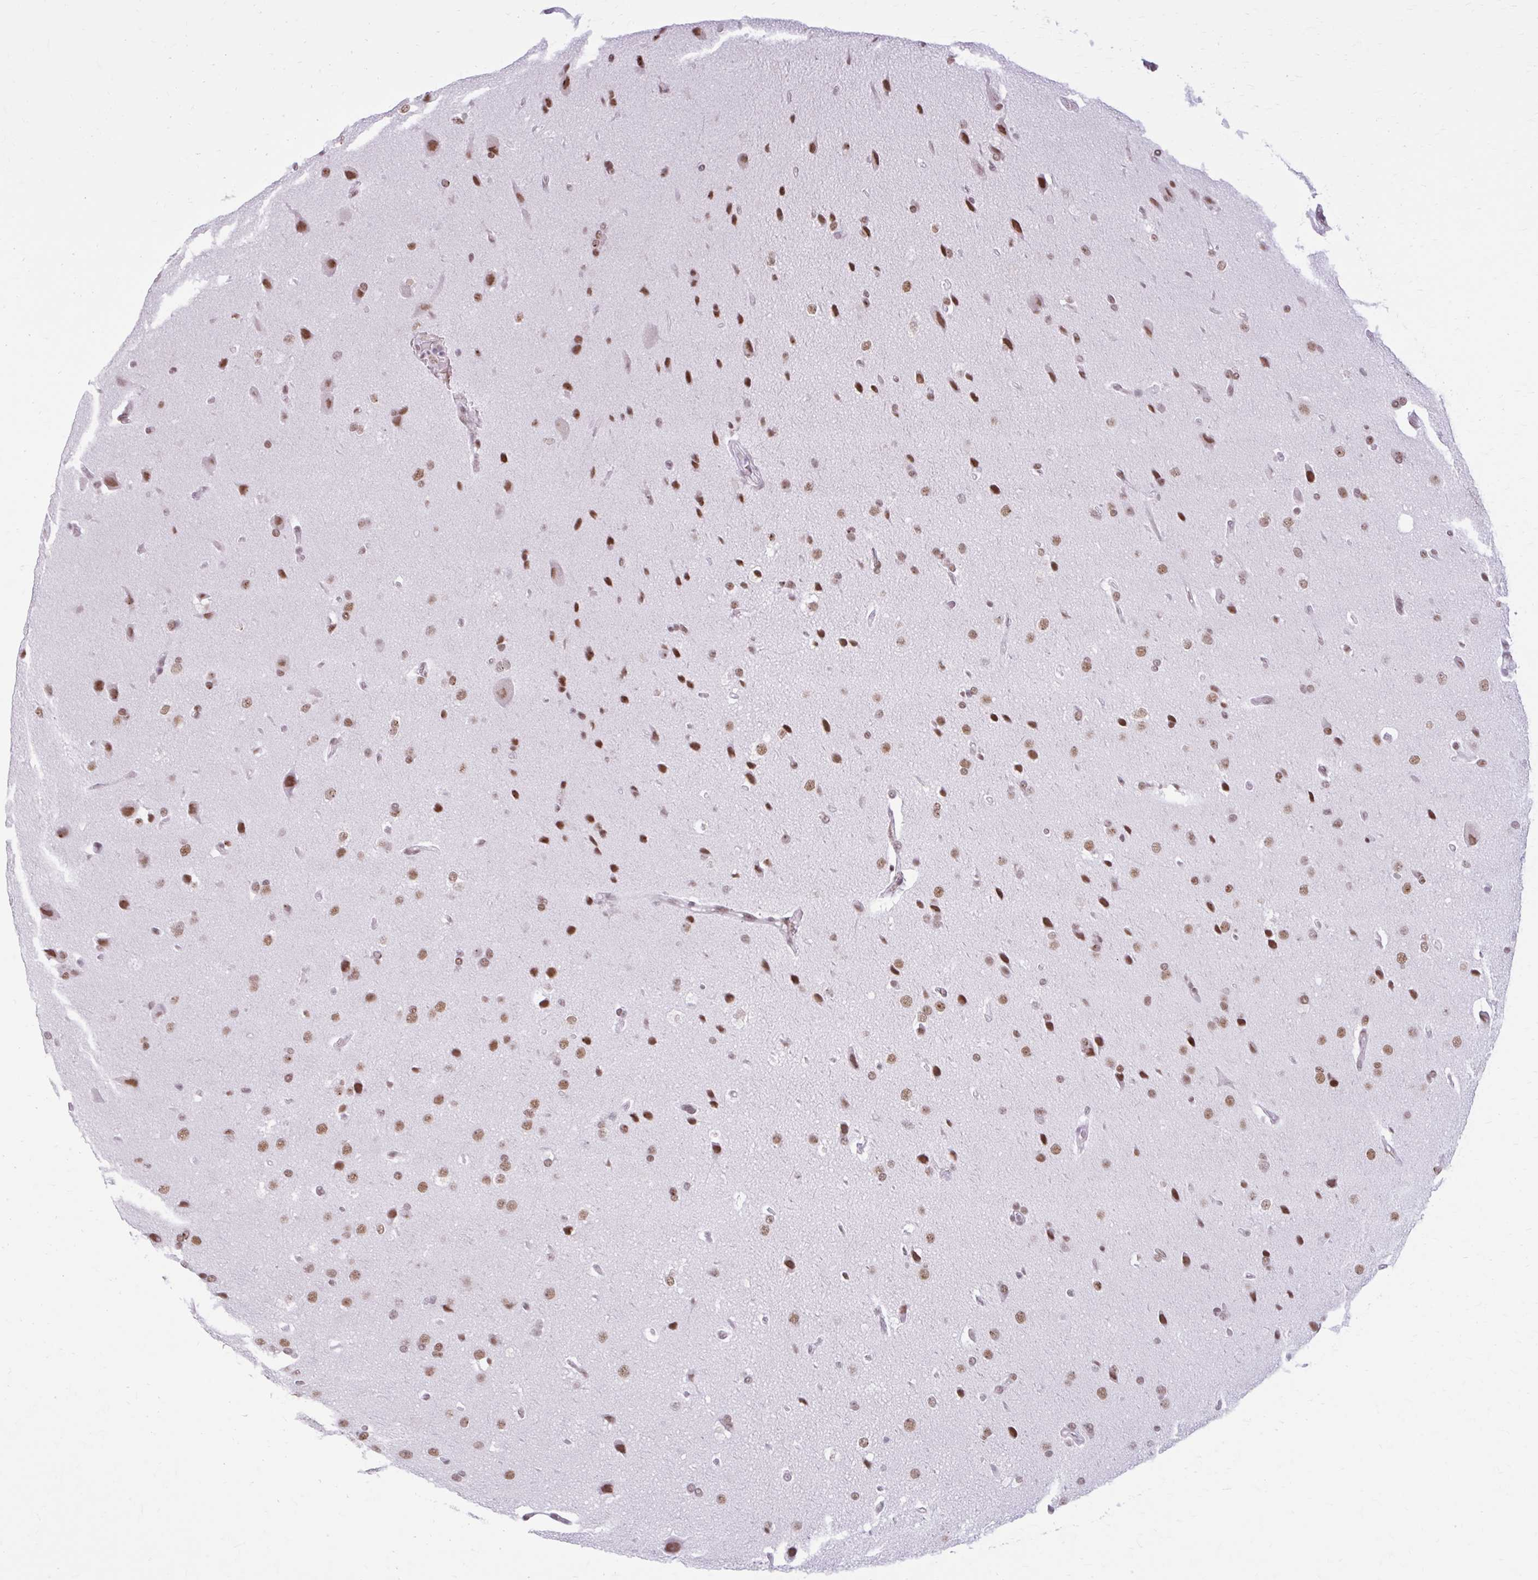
{"staining": {"intensity": "moderate", "quantity": ">75%", "location": "nuclear"}, "tissue": "glioma", "cell_type": "Tumor cells", "image_type": "cancer", "snomed": [{"axis": "morphology", "description": "Glioma, malignant, High grade"}, {"axis": "topography", "description": "Brain"}], "caption": "IHC photomicrograph of glioma stained for a protein (brown), which reveals medium levels of moderate nuclear expression in approximately >75% of tumor cells.", "gene": "PABIR1", "patient": {"sex": "male", "age": 56}}